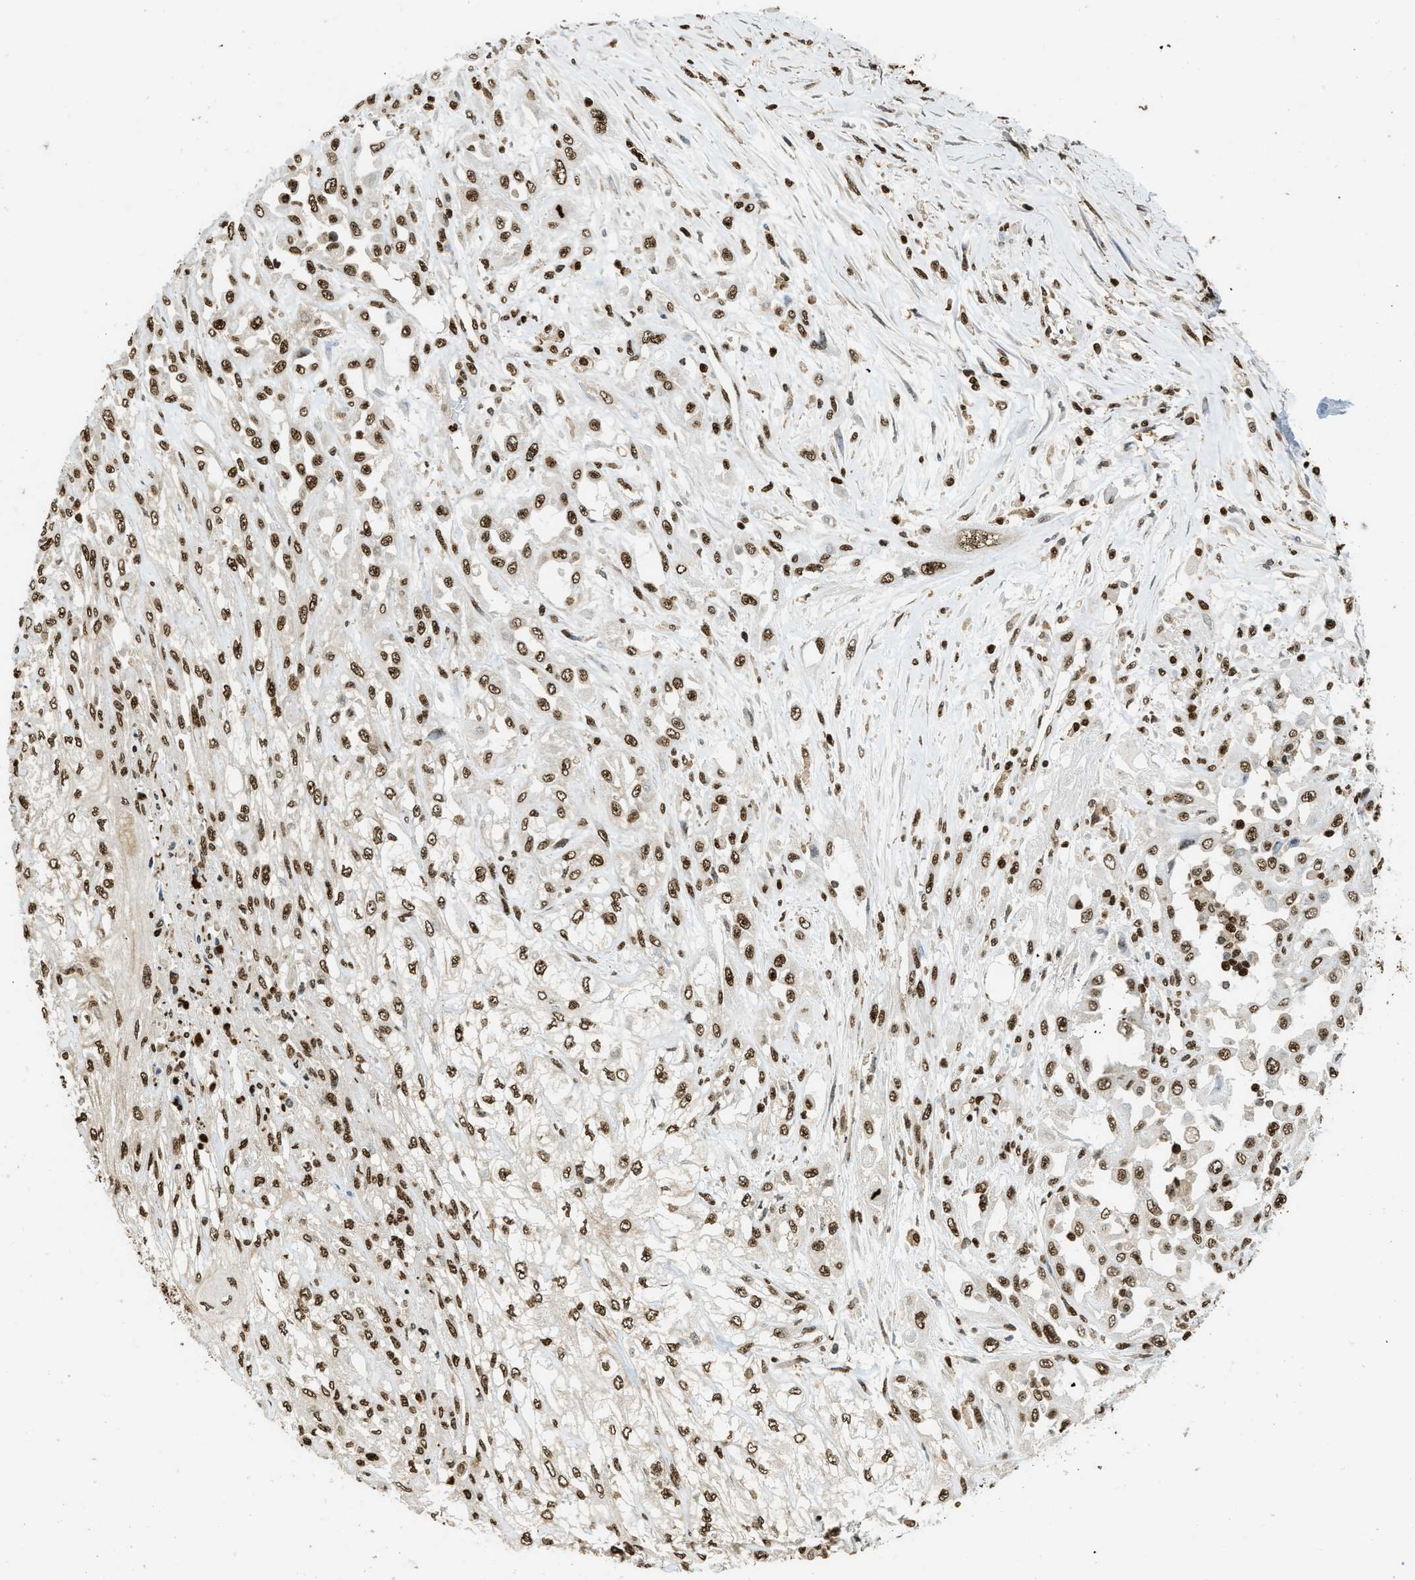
{"staining": {"intensity": "strong", "quantity": ">75%", "location": "nuclear"}, "tissue": "skin cancer", "cell_type": "Tumor cells", "image_type": "cancer", "snomed": [{"axis": "morphology", "description": "Squamous cell carcinoma, NOS"}, {"axis": "morphology", "description": "Squamous cell carcinoma, metastatic, NOS"}, {"axis": "topography", "description": "Skin"}, {"axis": "topography", "description": "Lymph node"}], "caption": "Immunohistochemical staining of skin cancer (metastatic squamous cell carcinoma) exhibits high levels of strong nuclear expression in approximately >75% of tumor cells. The staining was performed using DAB to visualize the protein expression in brown, while the nuclei were stained in blue with hematoxylin (Magnification: 20x).", "gene": "NR5A2", "patient": {"sex": "male", "age": 75}}